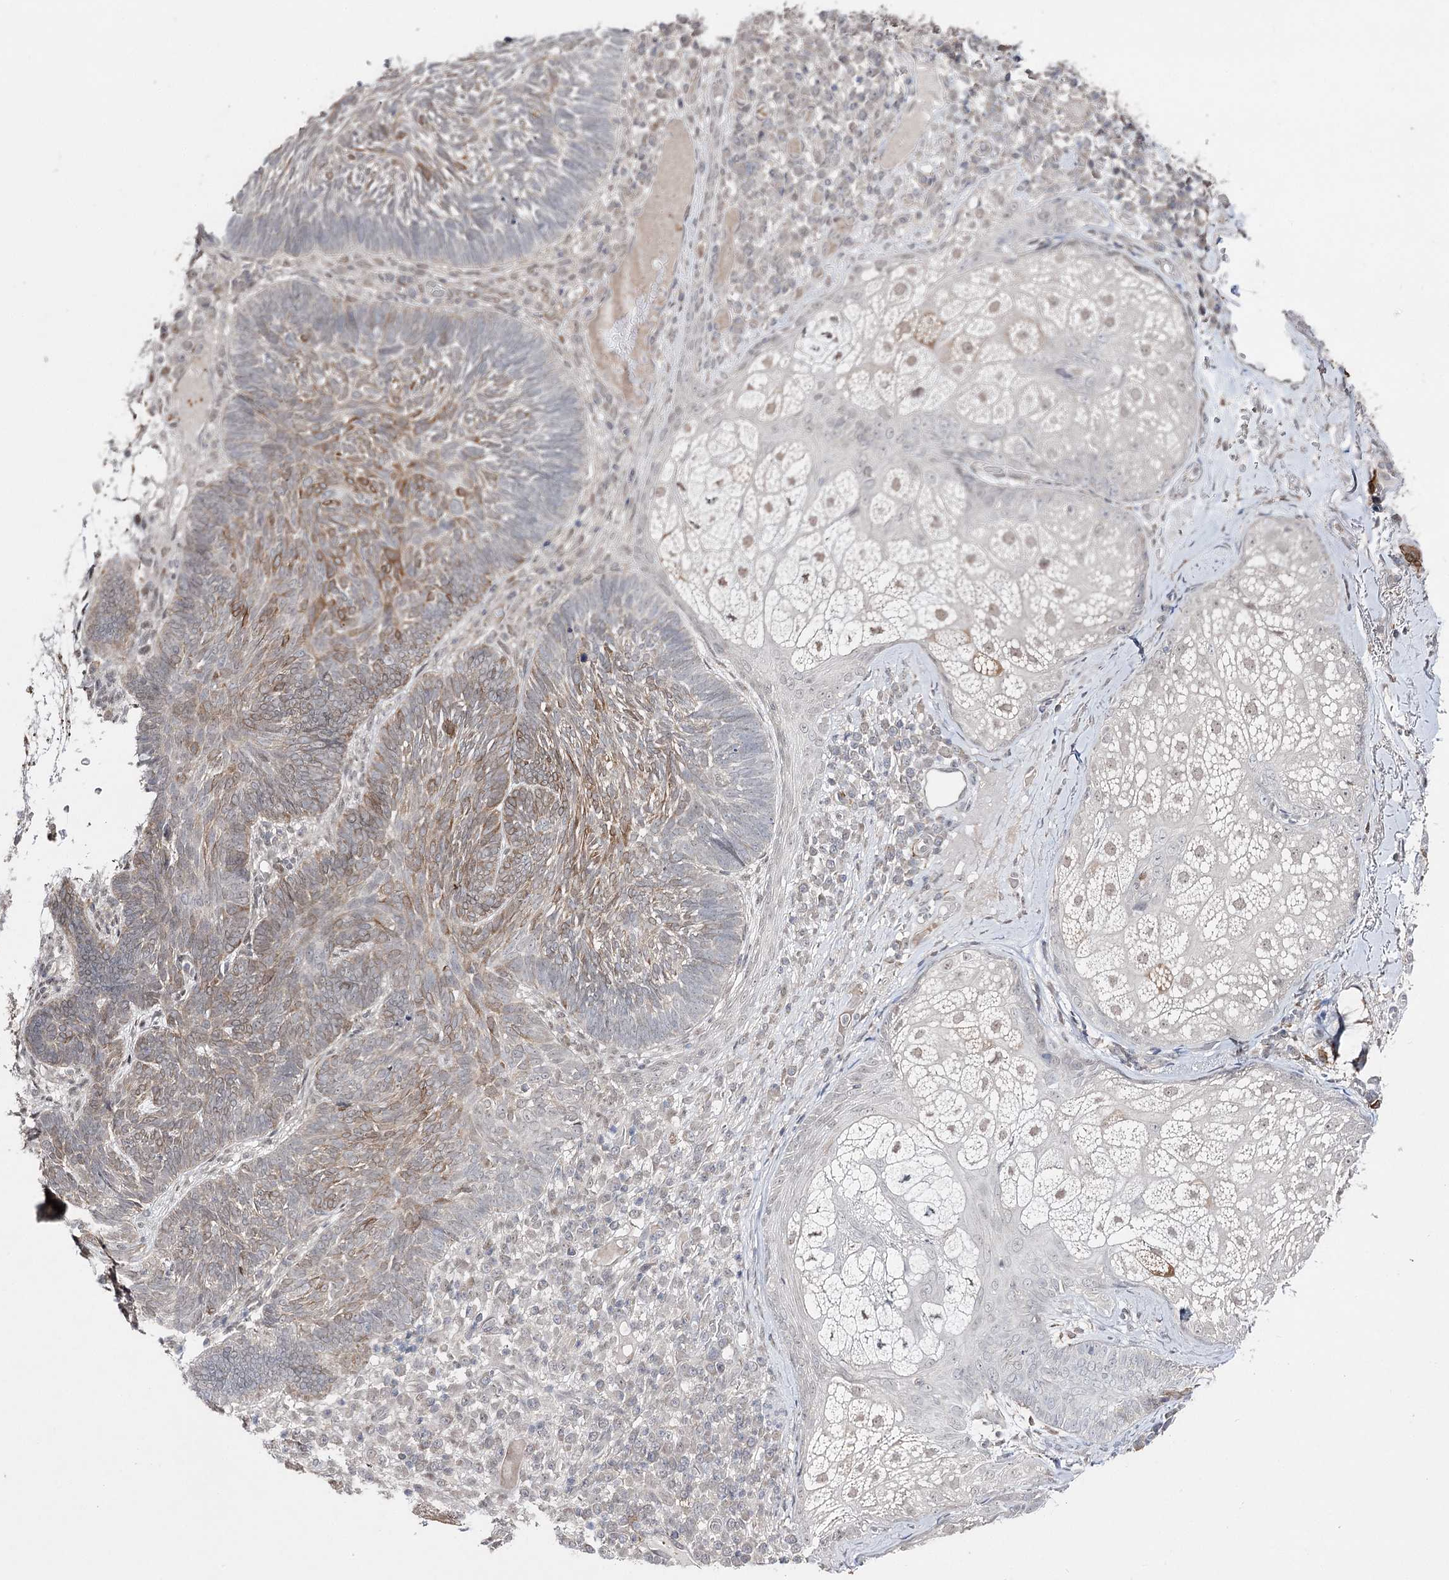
{"staining": {"intensity": "moderate", "quantity": "25%-75%", "location": "cytoplasmic/membranous"}, "tissue": "skin cancer", "cell_type": "Tumor cells", "image_type": "cancer", "snomed": [{"axis": "morphology", "description": "Basal cell carcinoma"}, {"axis": "topography", "description": "Skin"}], "caption": "An image showing moderate cytoplasmic/membranous positivity in about 25%-75% of tumor cells in skin cancer, as visualized by brown immunohistochemical staining.", "gene": "HSD11B2", "patient": {"sex": "male", "age": 88}}